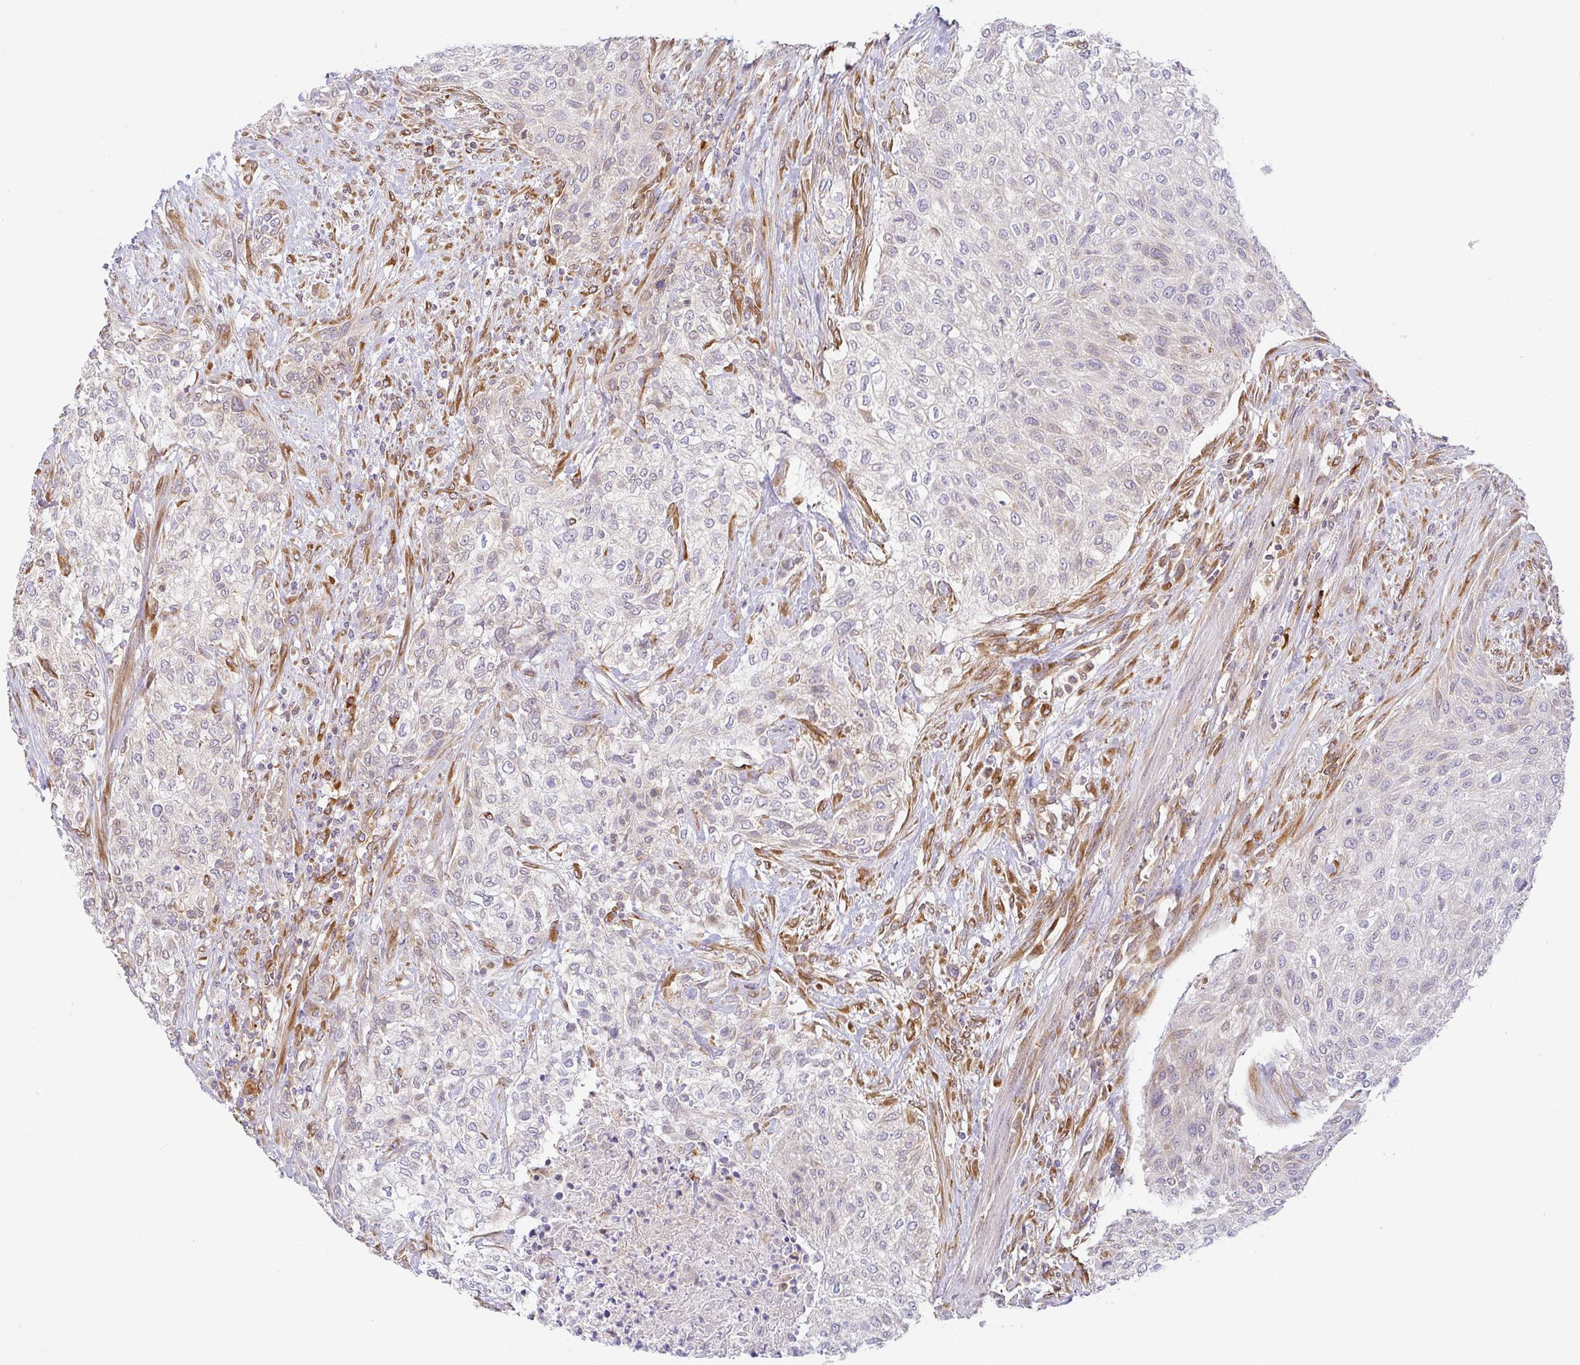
{"staining": {"intensity": "negative", "quantity": "none", "location": "none"}, "tissue": "urothelial cancer", "cell_type": "Tumor cells", "image_type": "cancer", "snomed": [{"axis": "morphology", "description": "Normal tissue, NOS"}, {"axis": "morphology", "description": "Urothelial carcinoma, NOS"}, {"axis": "topography", "description": "Urinary bladder"}, {"axis": "topography", "description": "Peripheral nerve tissue"}], "caption": "IHC of transitional cell carcinoma exhibits no expression in tumor cells. (DAB immunohistochemistry, high magnification).", "gene": "DERL2", "patient": {"sex": "male", "age": 35}}